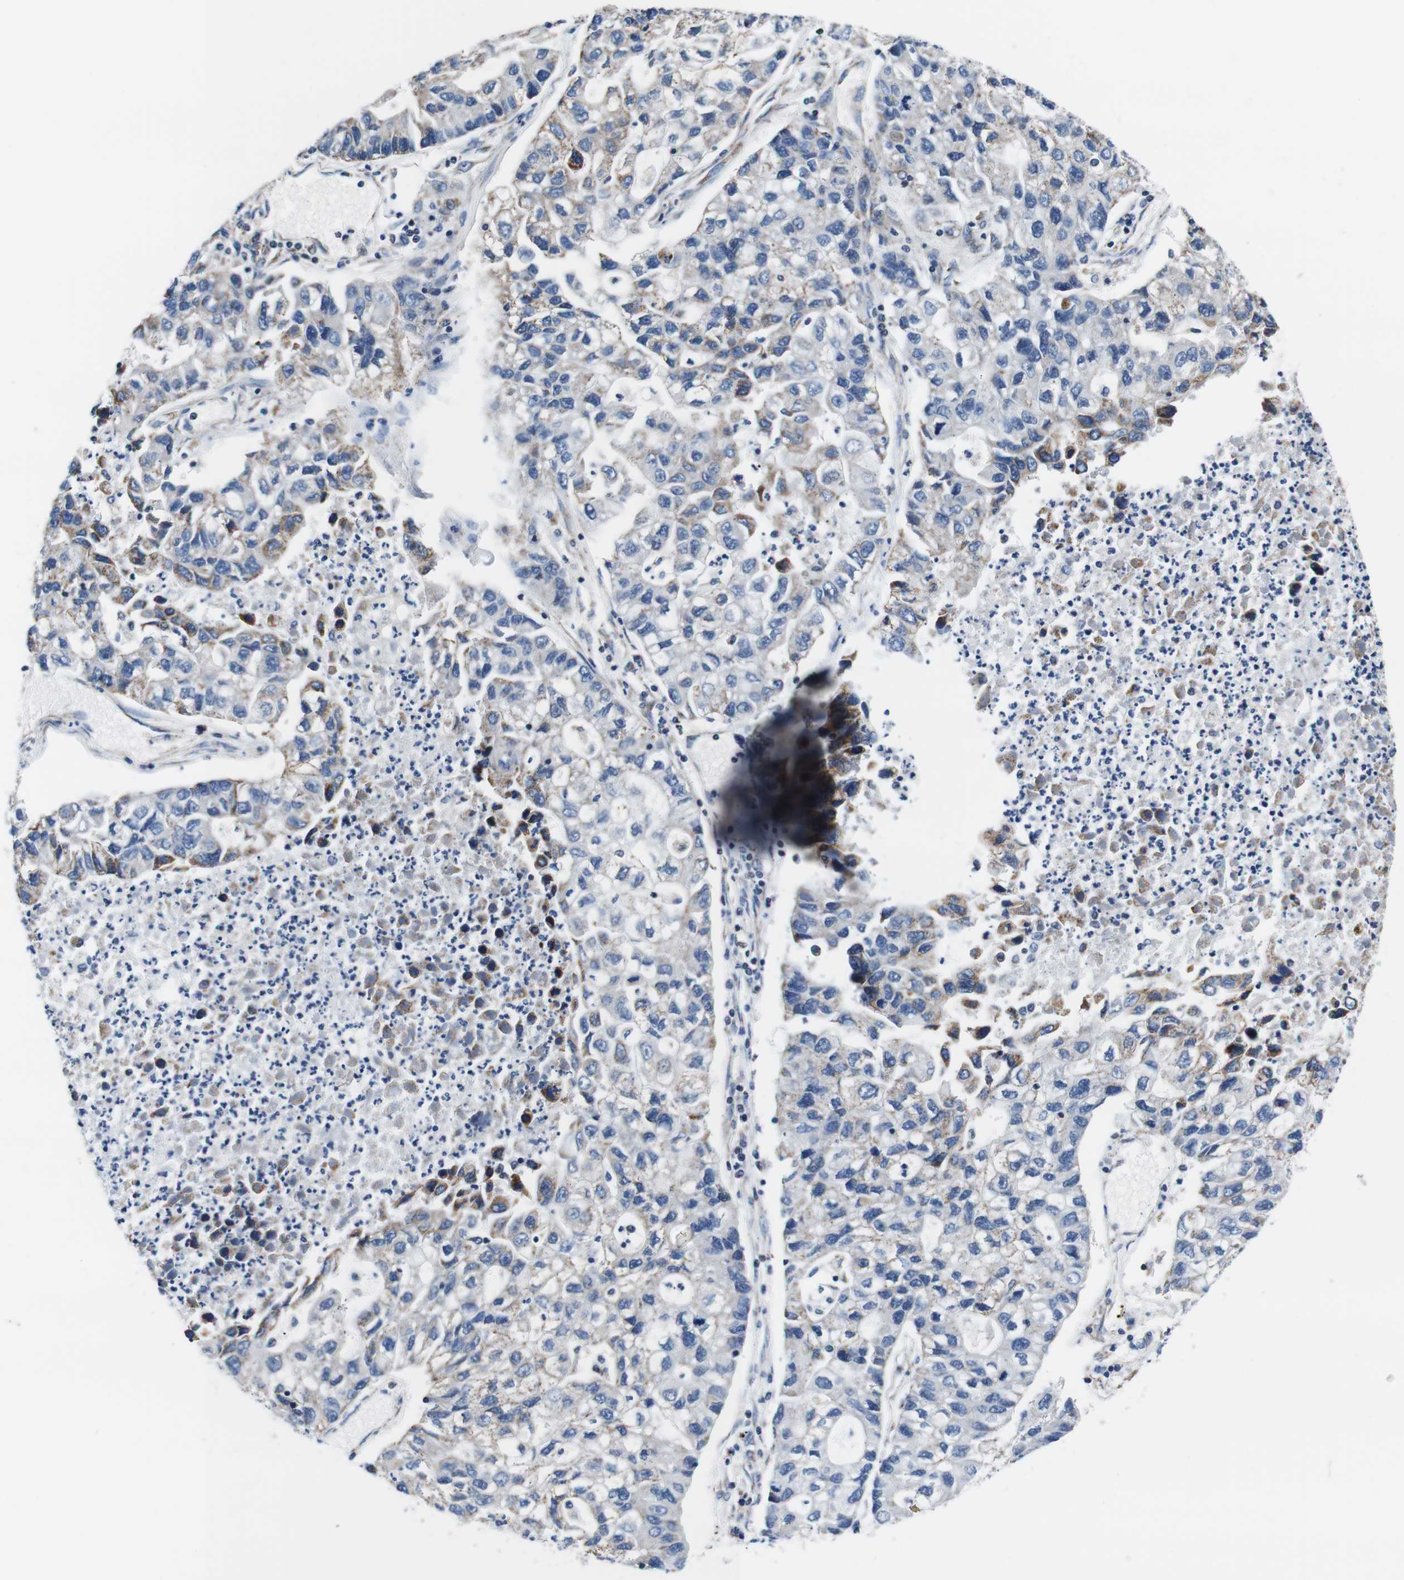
{"staining": {"intensity": "moderate", "quantity": "<25%", "location": "cytoplasmic/membranous"}, "tissue": "lung cancer", "cell_type": "Tumor cells", "image_type": "cancer", "snomed": [{"axis": "morphology", "description": "Adenocarcinoma, NOS"}, {"axis": "topography", "description": "Lung"}], "caption": "Lung adenocarcinoma stained with DAB immunohistochemistry reveals low levels of moderate cytoplasmic/membranous staining in about <25% of tumor cells.", "gene": "LRP4", "patient": {"sex": "female", "age": 51}}